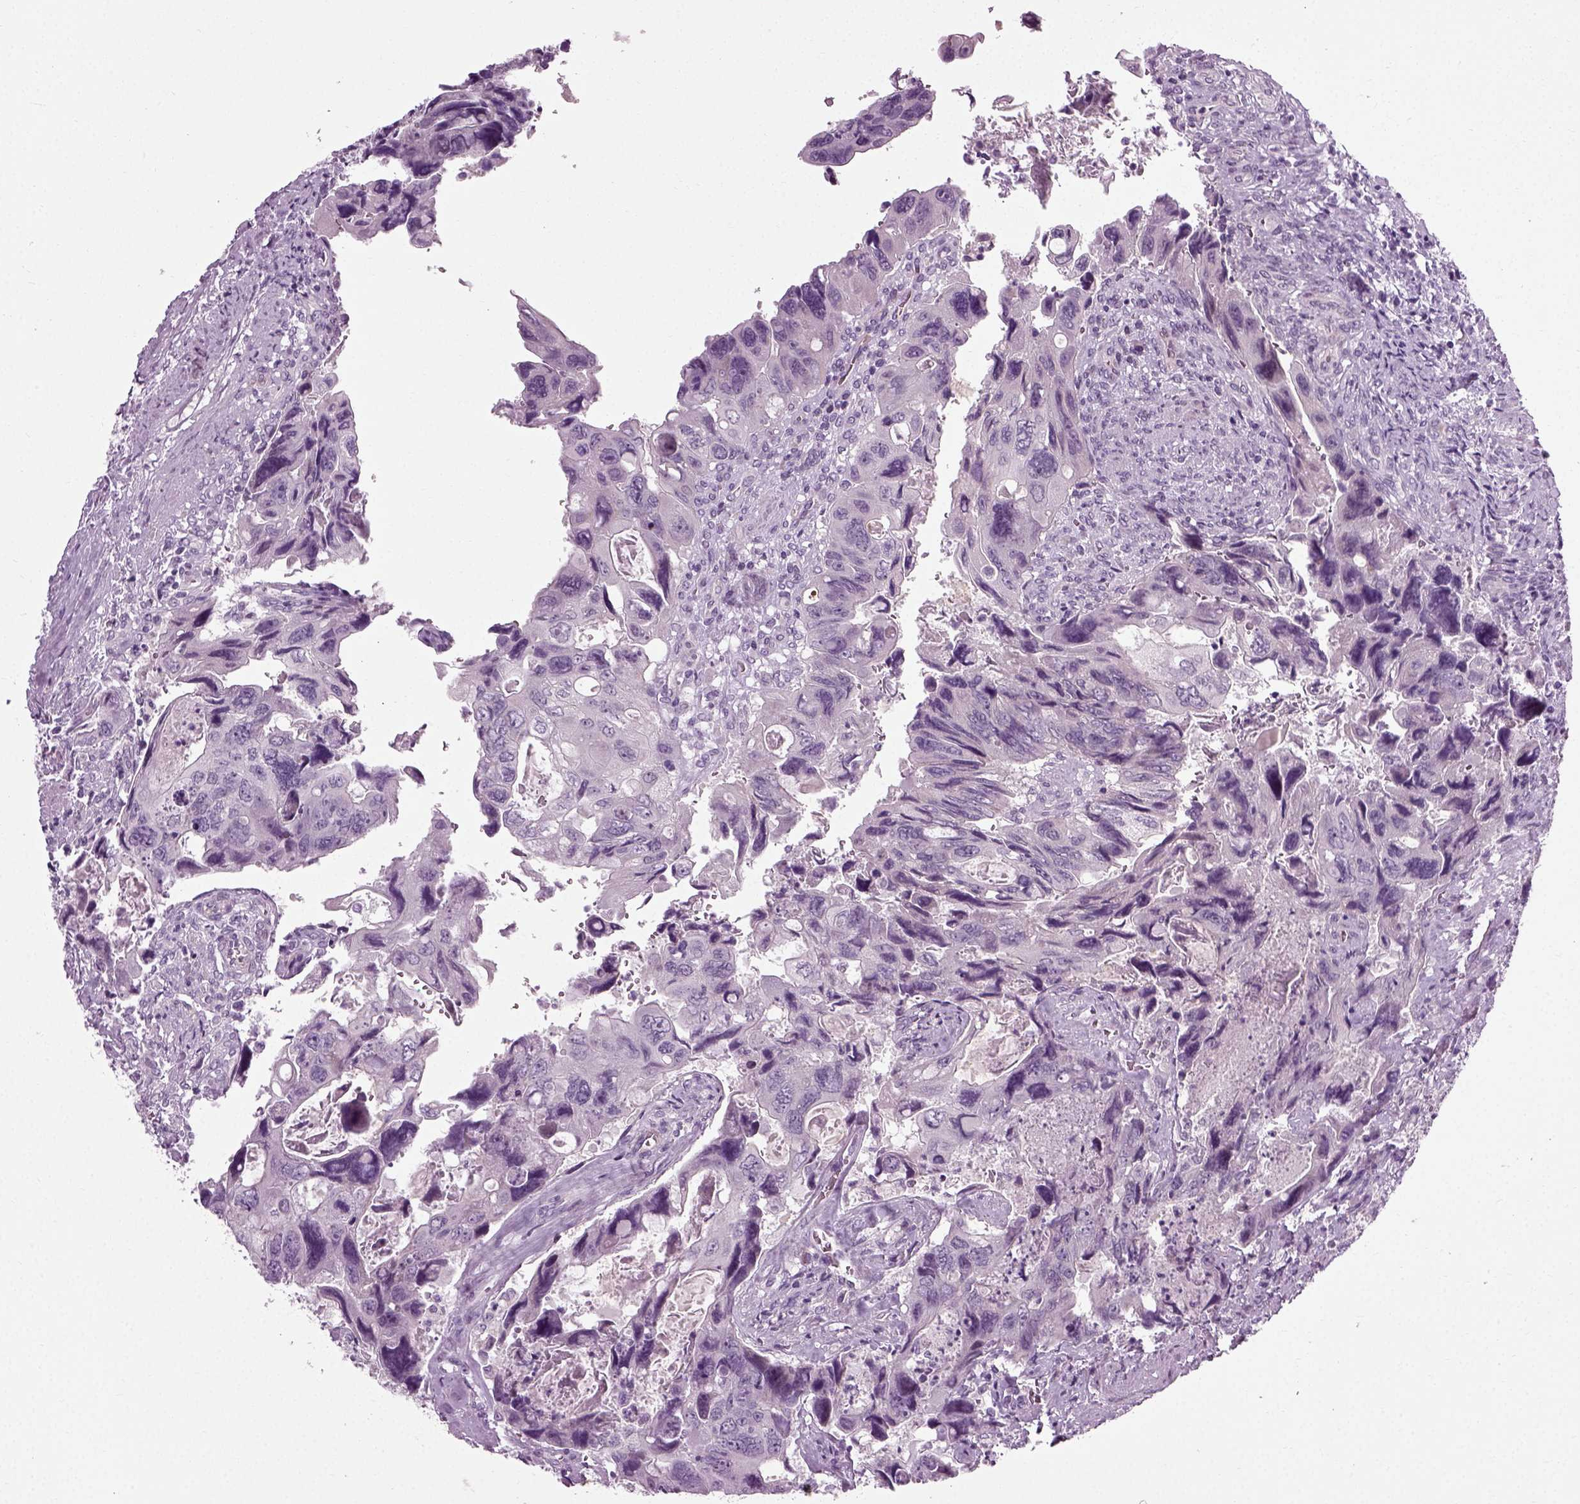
{"staining": {"intensity": "negative", "quantity": "none", "location": "none"}, "tissue": "colorectal cancer", "cell_type": "Tumor cells", "image_type": "cancer", "snomed": [{"axis": "morphology", "description": "Adenocarcinoma, NOS"}, {"axis": "topography", "description": "Rectum"}], "caption": "DAB (3,3'-diaminobenzidine) immunohistochemical staining of human adenocarcinoma (colorectal) displays no significant expression in tumor cells.", "gene": "SCG5", "patient": {"sex": "male", "age": 62}}